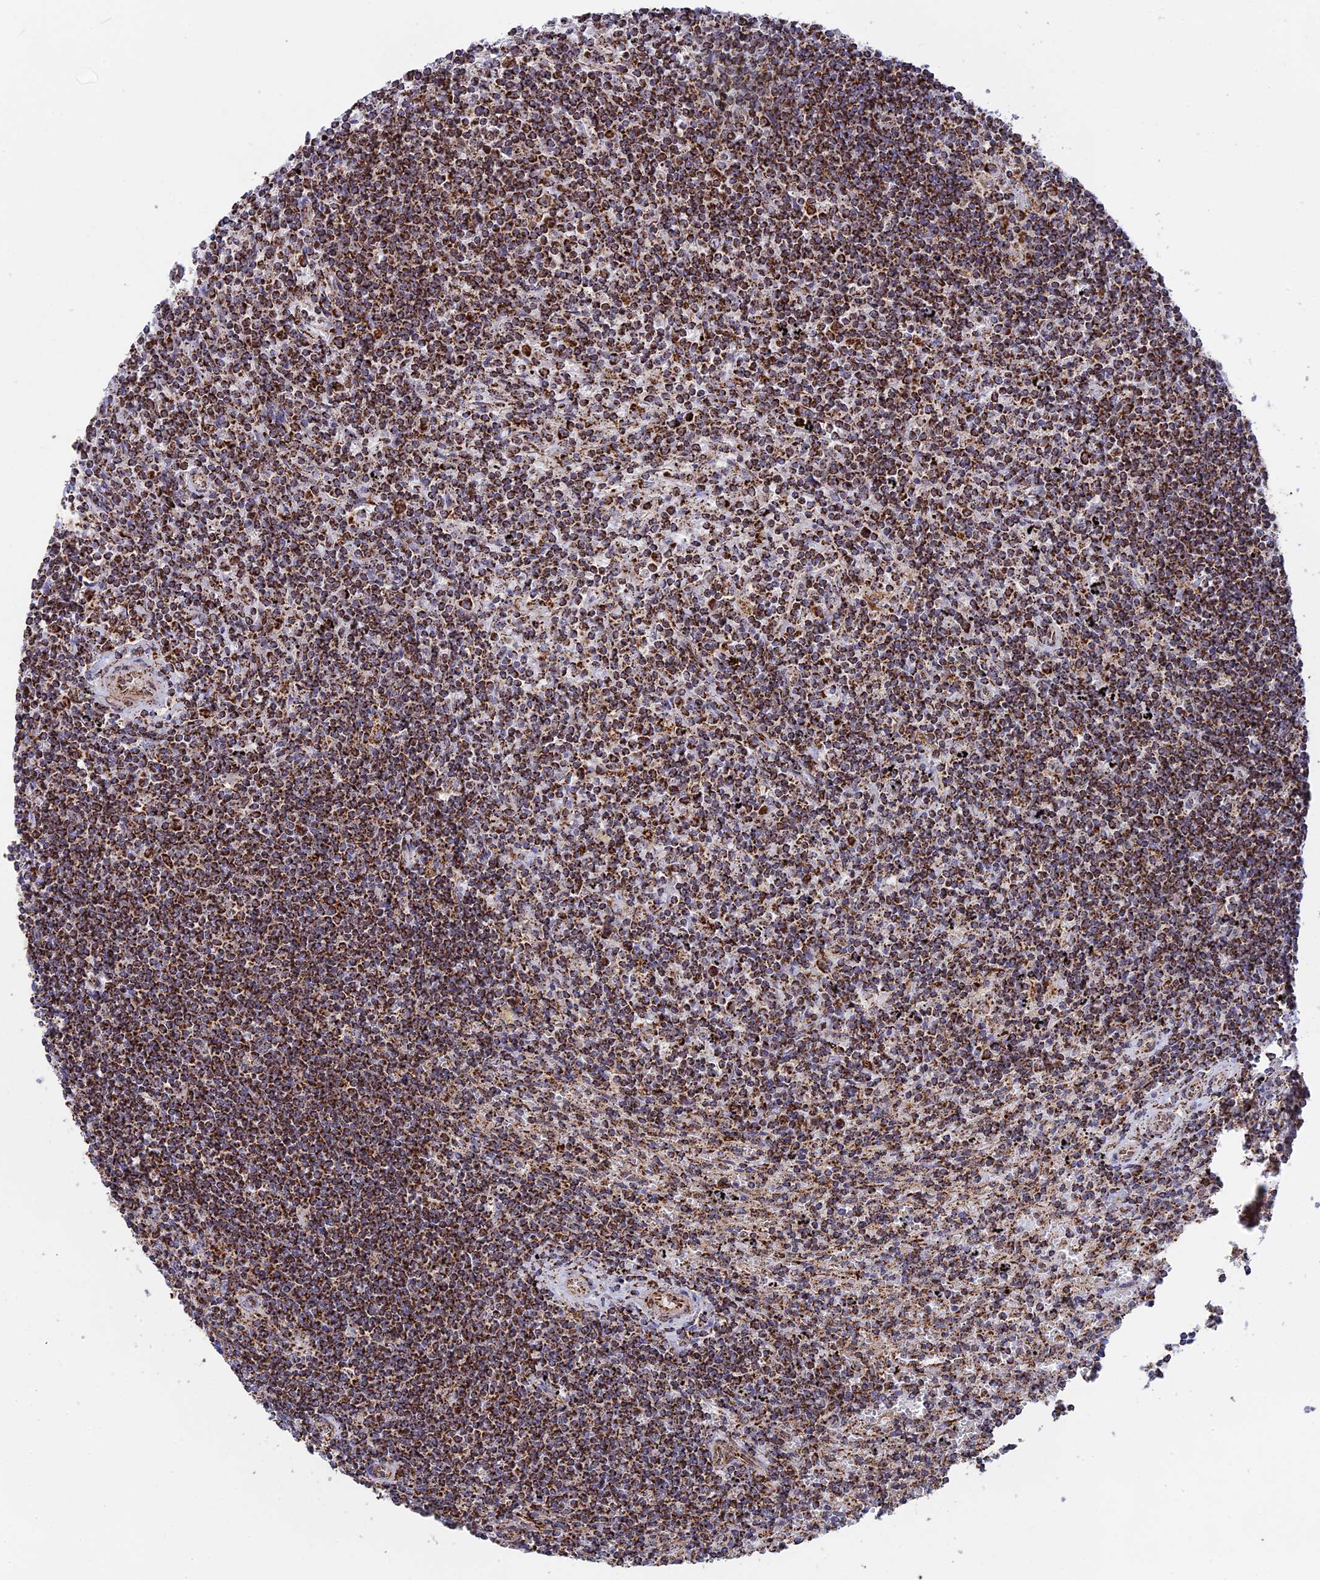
{"staining": {"intensity": "strong", "quantity": ">75%", "location": "cytoplasmic/membranous"}, "tissue": "lymphoma", "cell_type": "Tumor cells", "image_type": "cancer", "snomed": [{"axis": "morphology", "description": "Malignant lymphoma, non-Hodgkin's type, Low grade"}, {"axis": "topography", "description": "Spleen"}], "caption": "This photomicrograph exhibits immunohistochemistry staining of human malignant lymphoma, non-Hodgkin's type (low-grade), with high strong cytoplasmic/membranous staining in about >75% of tumor cells.", "gene": "CDC16", "patient": {"sex": "male", "age": 76}}